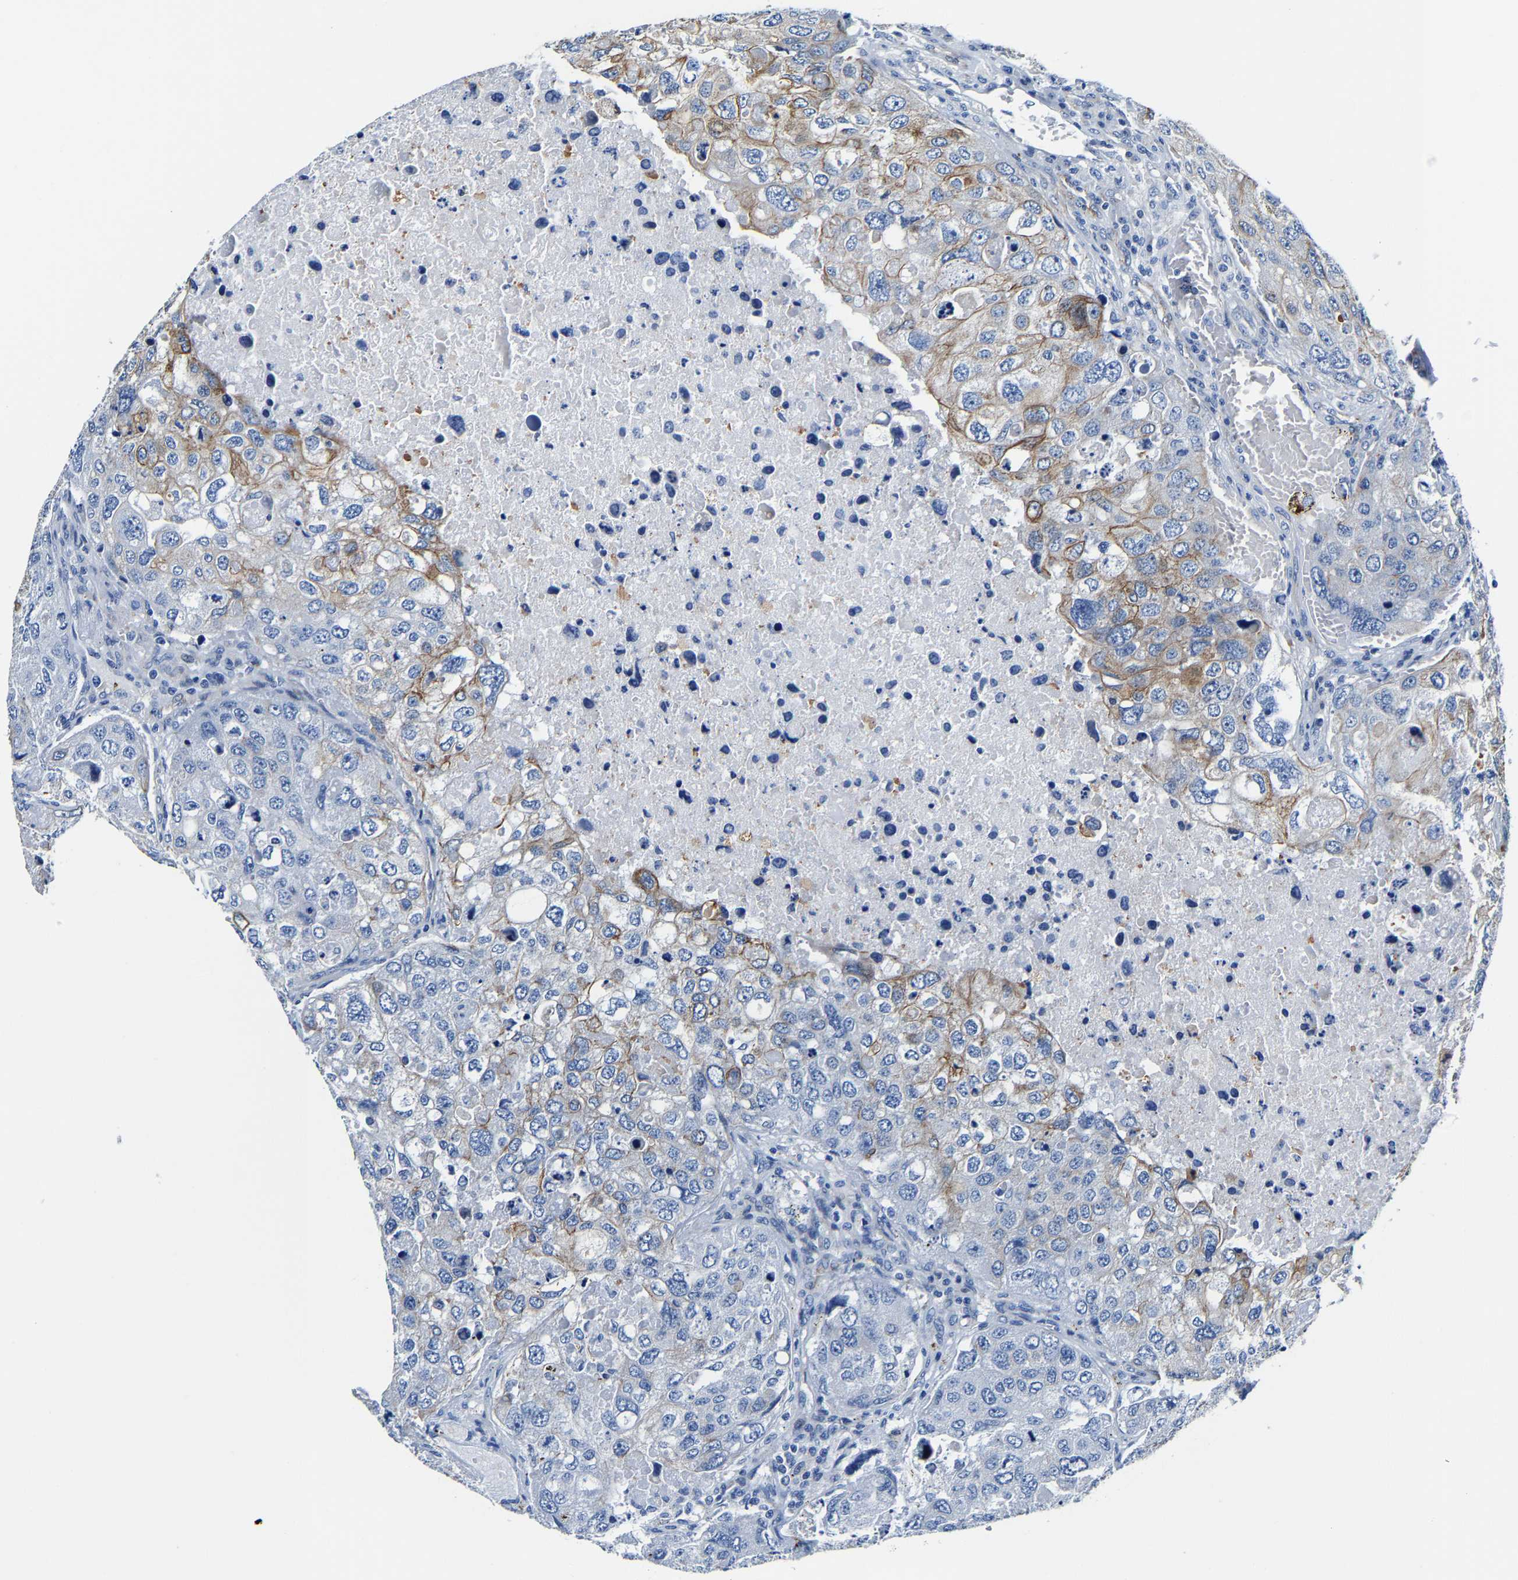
{"staining": {"intensity": "moderate", "quantity": "25%-75%", "location": "cytoplasmic/membranous"}, "tissue": "urothelial cancer", "cell_type": "Tumor cells", "image_type": "cancer", "snomed": [{"axis": "morphology", "description": "Urothelial carcinoma, High grade"}, {"axis": "topography", "description": "Lymph node"}, {"axis": "topography", "description": "Urinary bladder"}], "caption": "The immunohistochemical stain highlights moderate cytoplasmic/membranous expression in tumor cells of urothelial cancer tissue.", "gene": "MMEL1", "patient": {"sex": "male", "age": 51}}